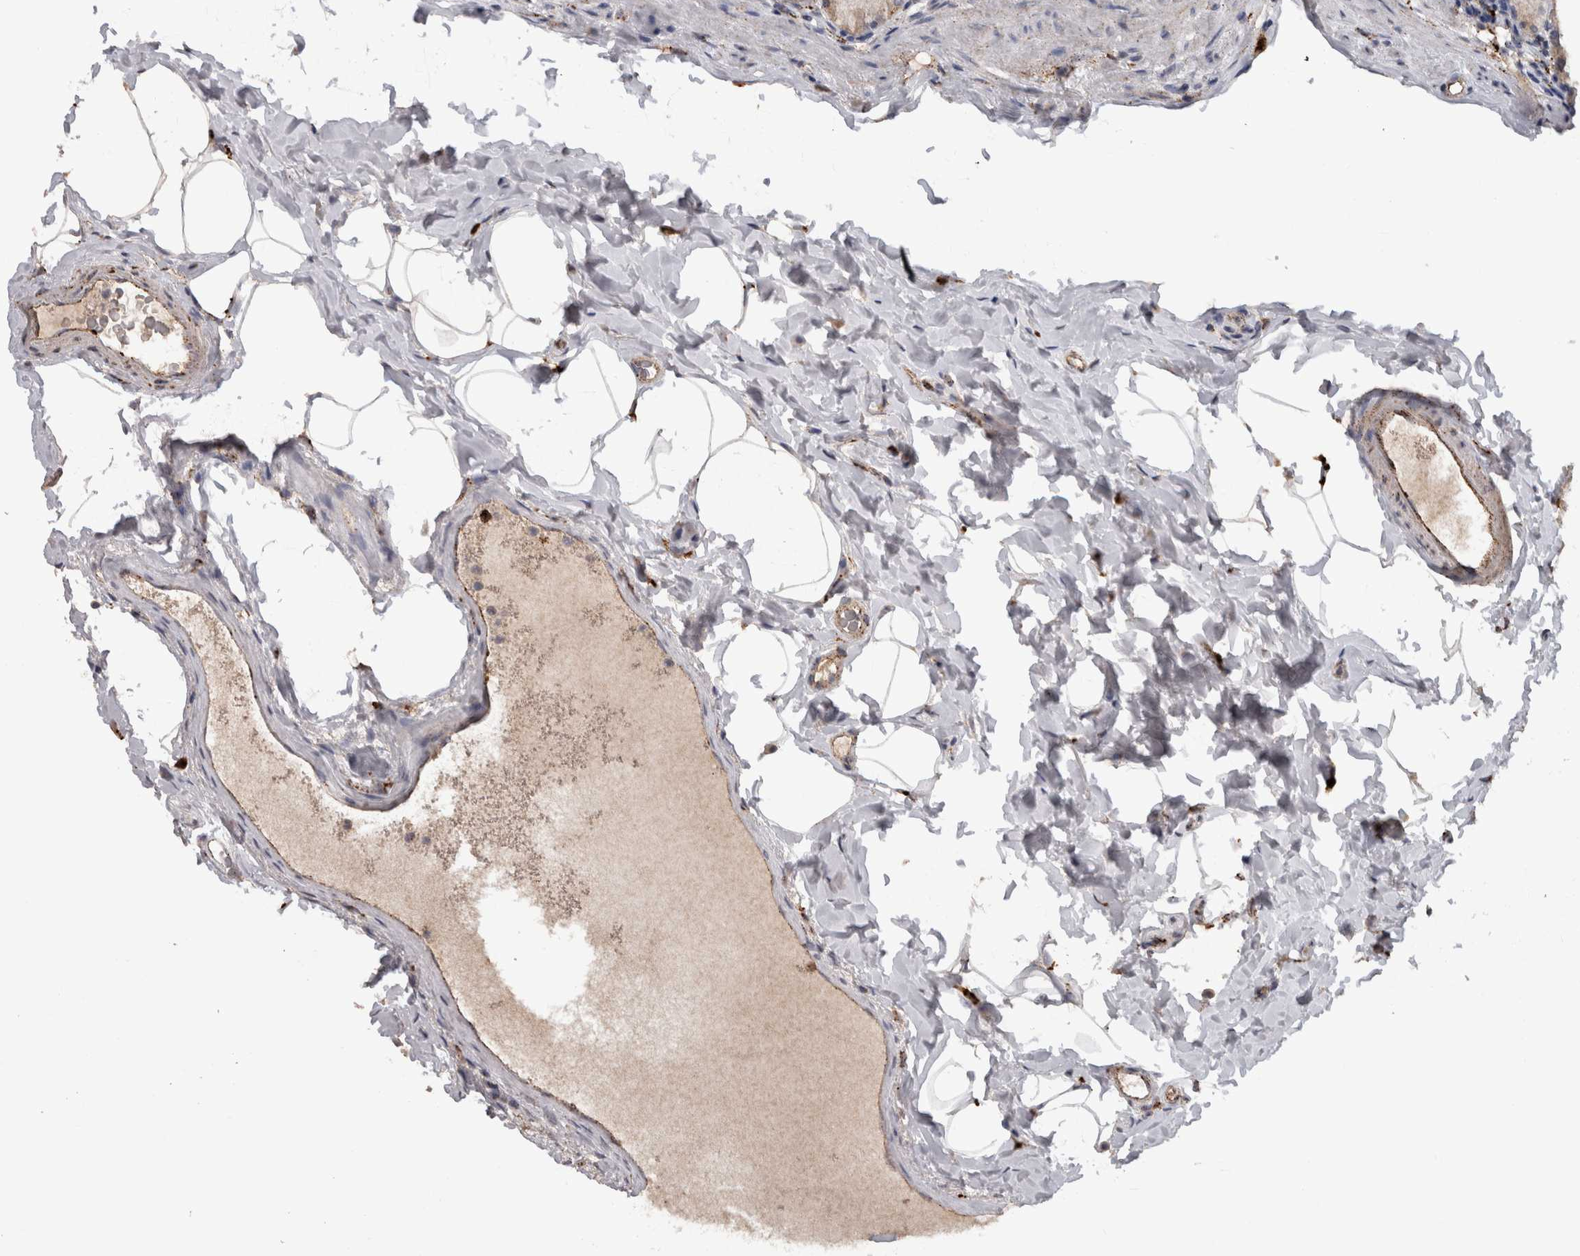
{"staining": {"intensity": "strong", "quantity": "<25%", "location": "cytoplasmic/membranous"}, "tissue": "stomach", "cell_type": "Glandular cells", "image_type": "normal", "snomed": [{"axis": "morphology", "description": "Normal tissue, NOS"}, {"axis": "topography", "description": "Stomach, upper"}], "caption": "Normal stomach reveals strong cytoplasmic/membranous positivity in approximately <25% of glandular cells, visualized by immunohistochemistry.", "gene": "CTSZ", "patient": {"sex": "male", "age": 68}}